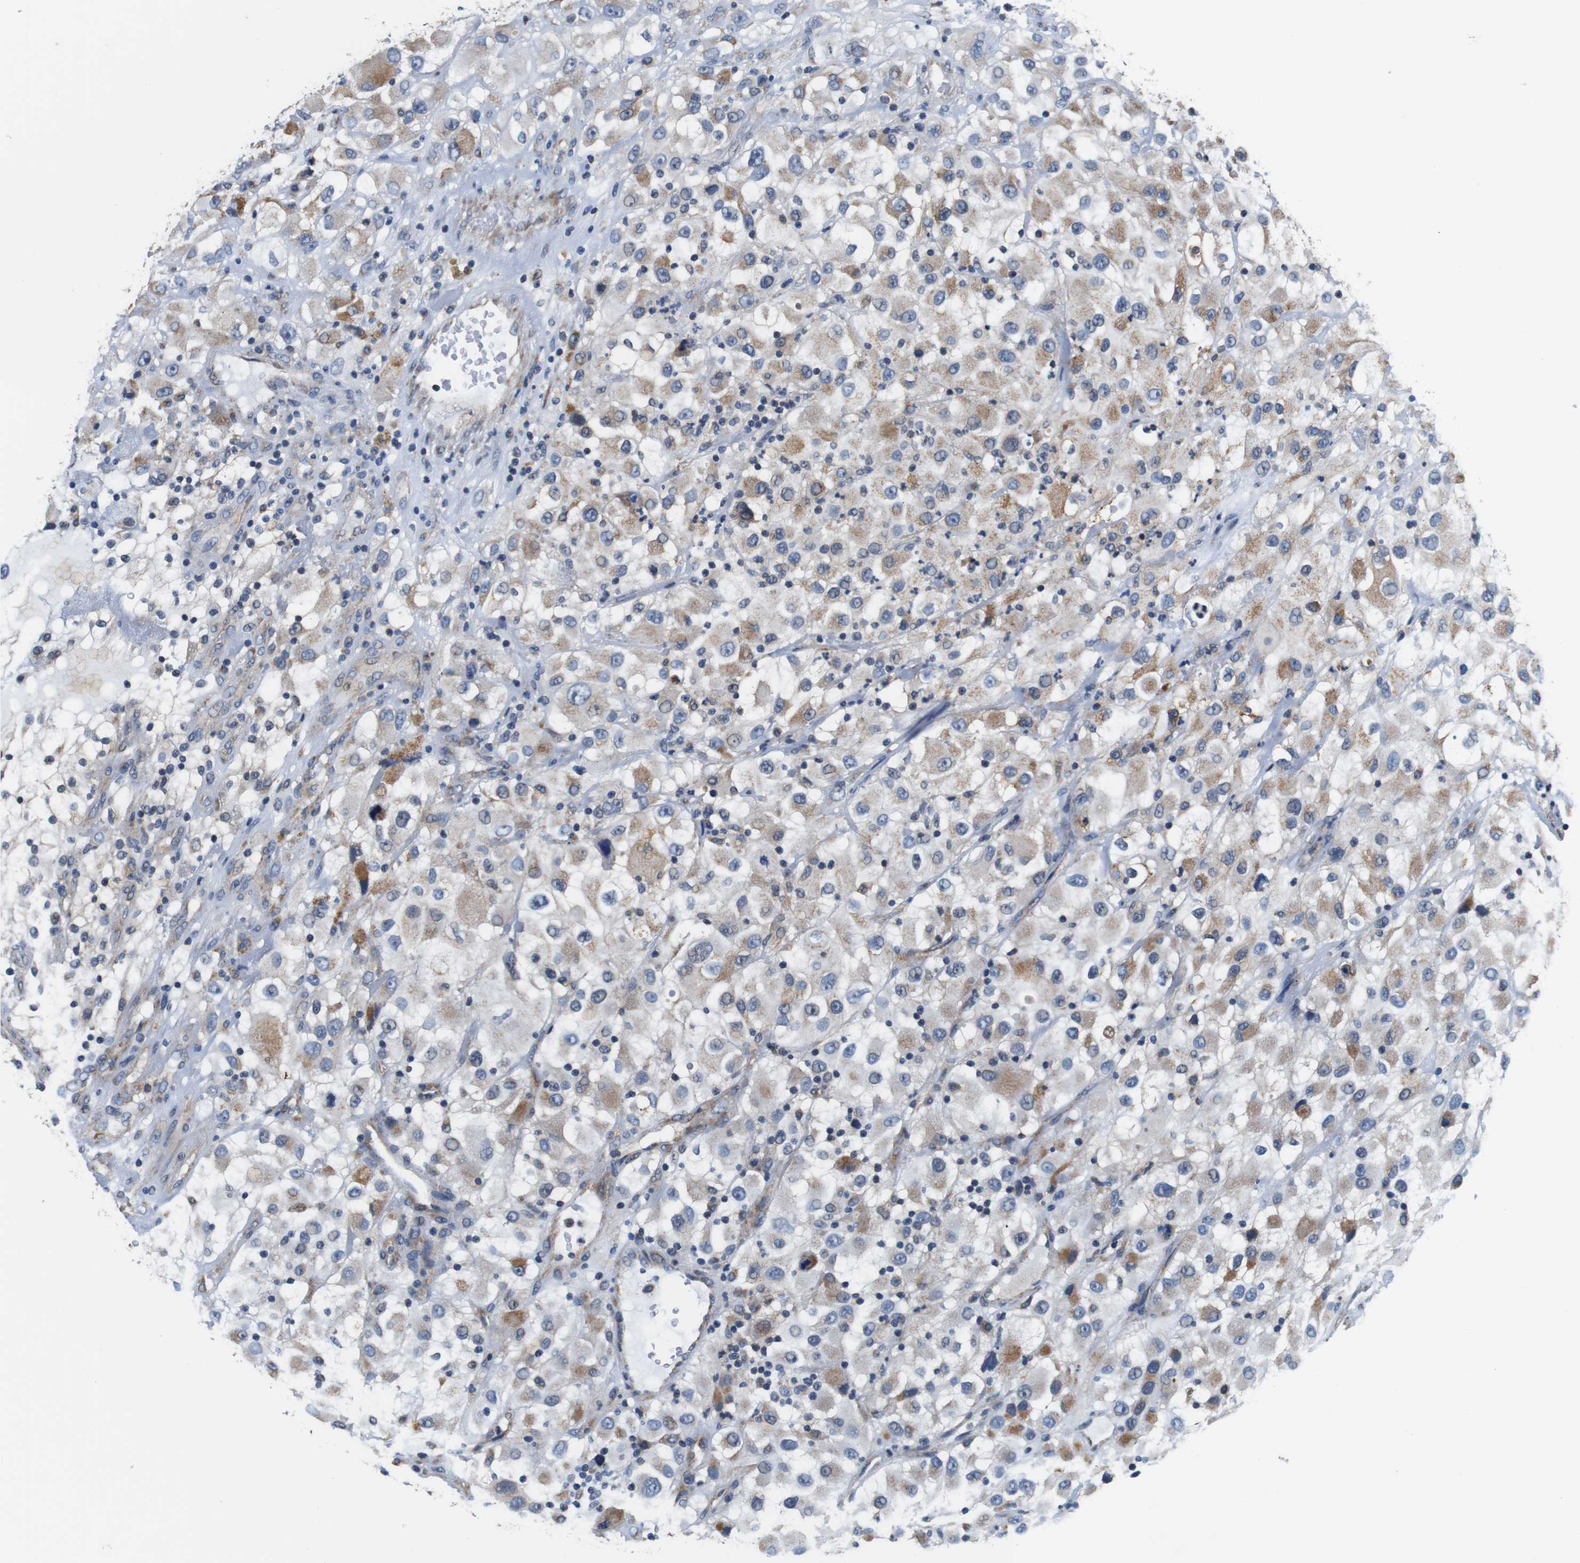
{"staining": {"intensity": "moderate", "quantity": ">75%", "location": "cytoplasmic/membranous"}, "tissue": "renal cancer", "cell_type": "Tumor cells", "image_type": "cancer", "snomed": [{"axis": "morphology", "description": "Adenocarcinoma, NOS"}, {"axis": "topography", "description": "Kidney"}], "caption": "Immunohistochemical staining of renal adenocarcinoma reveals medium levels of moderate cytoplasmic/membranous staining in about >75% of tumor cells.", "gene": "LRP4", "patient": {"sex": "female", "age": 52}}